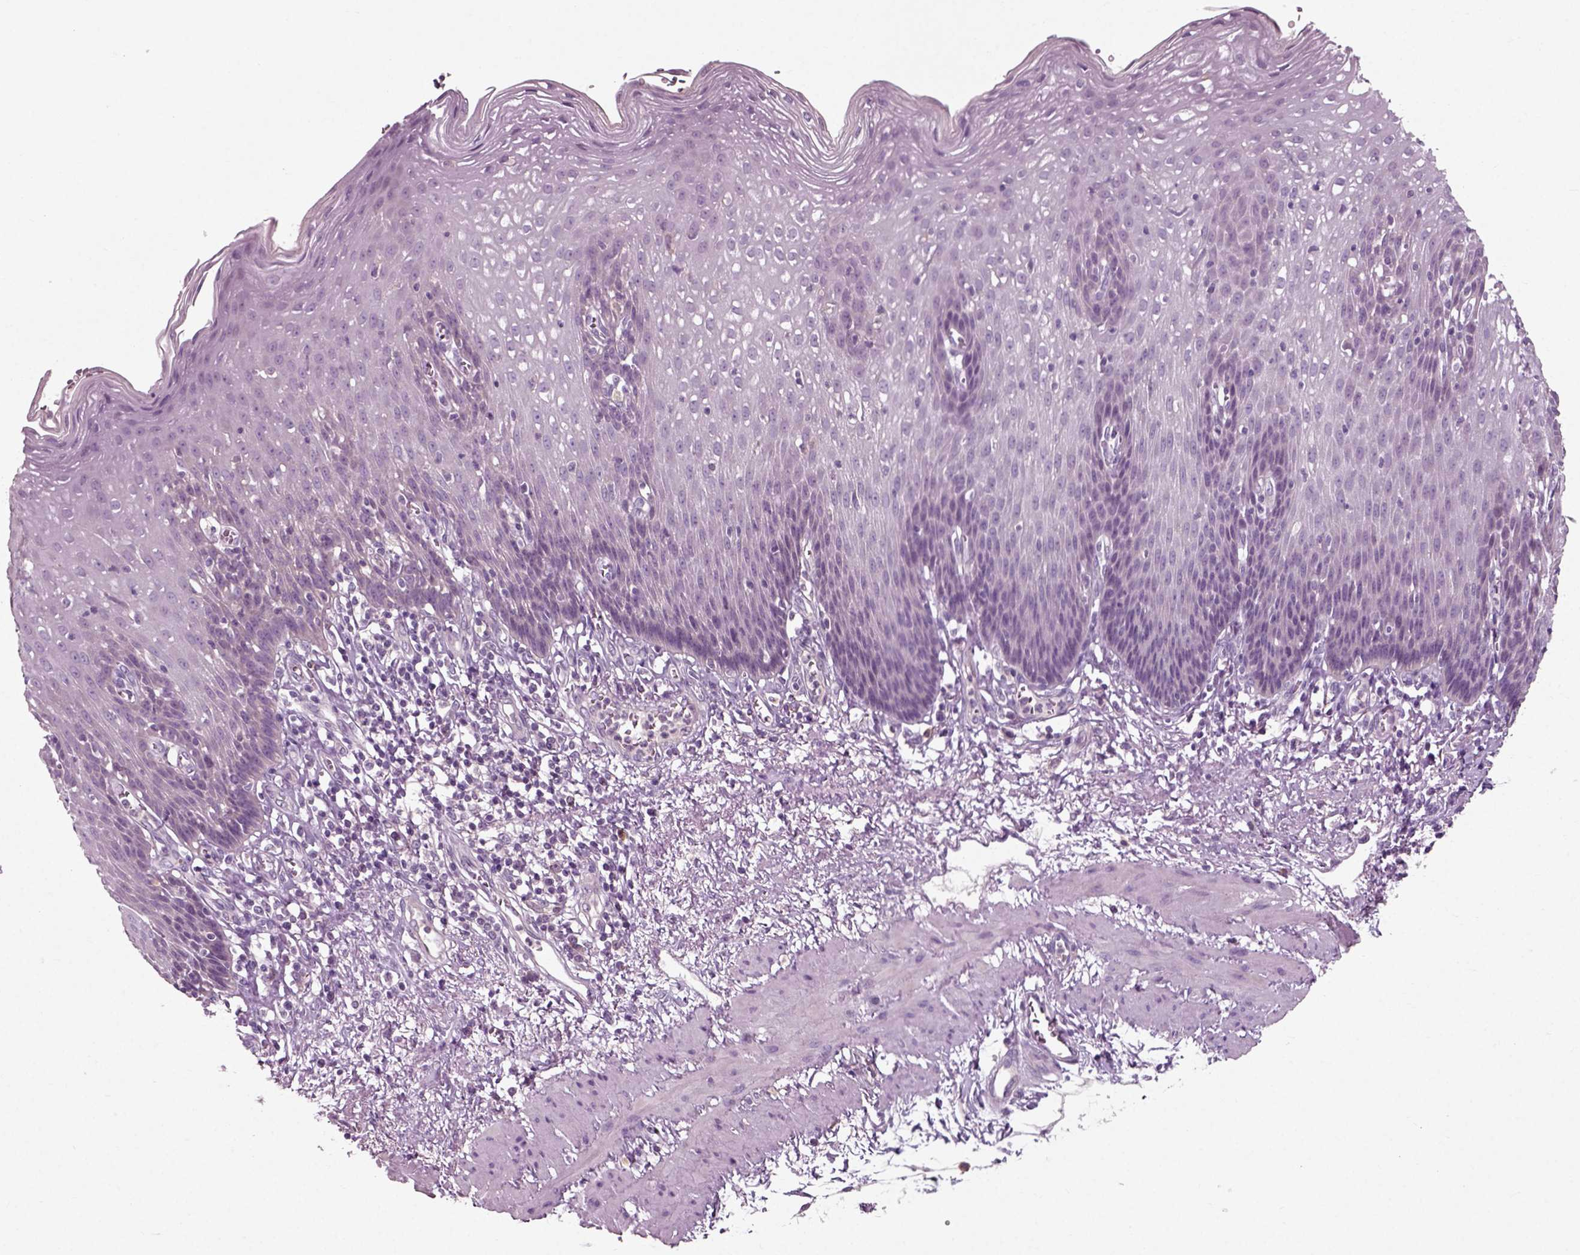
{"staining": {"intensity": "negative", "quantity": "none", "location": "none"}, "tissue": "esophagus", "cell_type": "Squamous epithelial cells", "image_type": "normal", "snomed": [{"axis": "morphology", "description": "Normal tissue, NOS"}, {"axis": "topography", "description": "Esophagus"}], "caption": "This histopathology image is of benign esophagus stained with IHC to label a protein in brown with the nuclei are counter-stained blue. There is no positivity in squamous epithelial cells.", "gene": "RND2", "patient": {"sex": "male", "age": 57}}